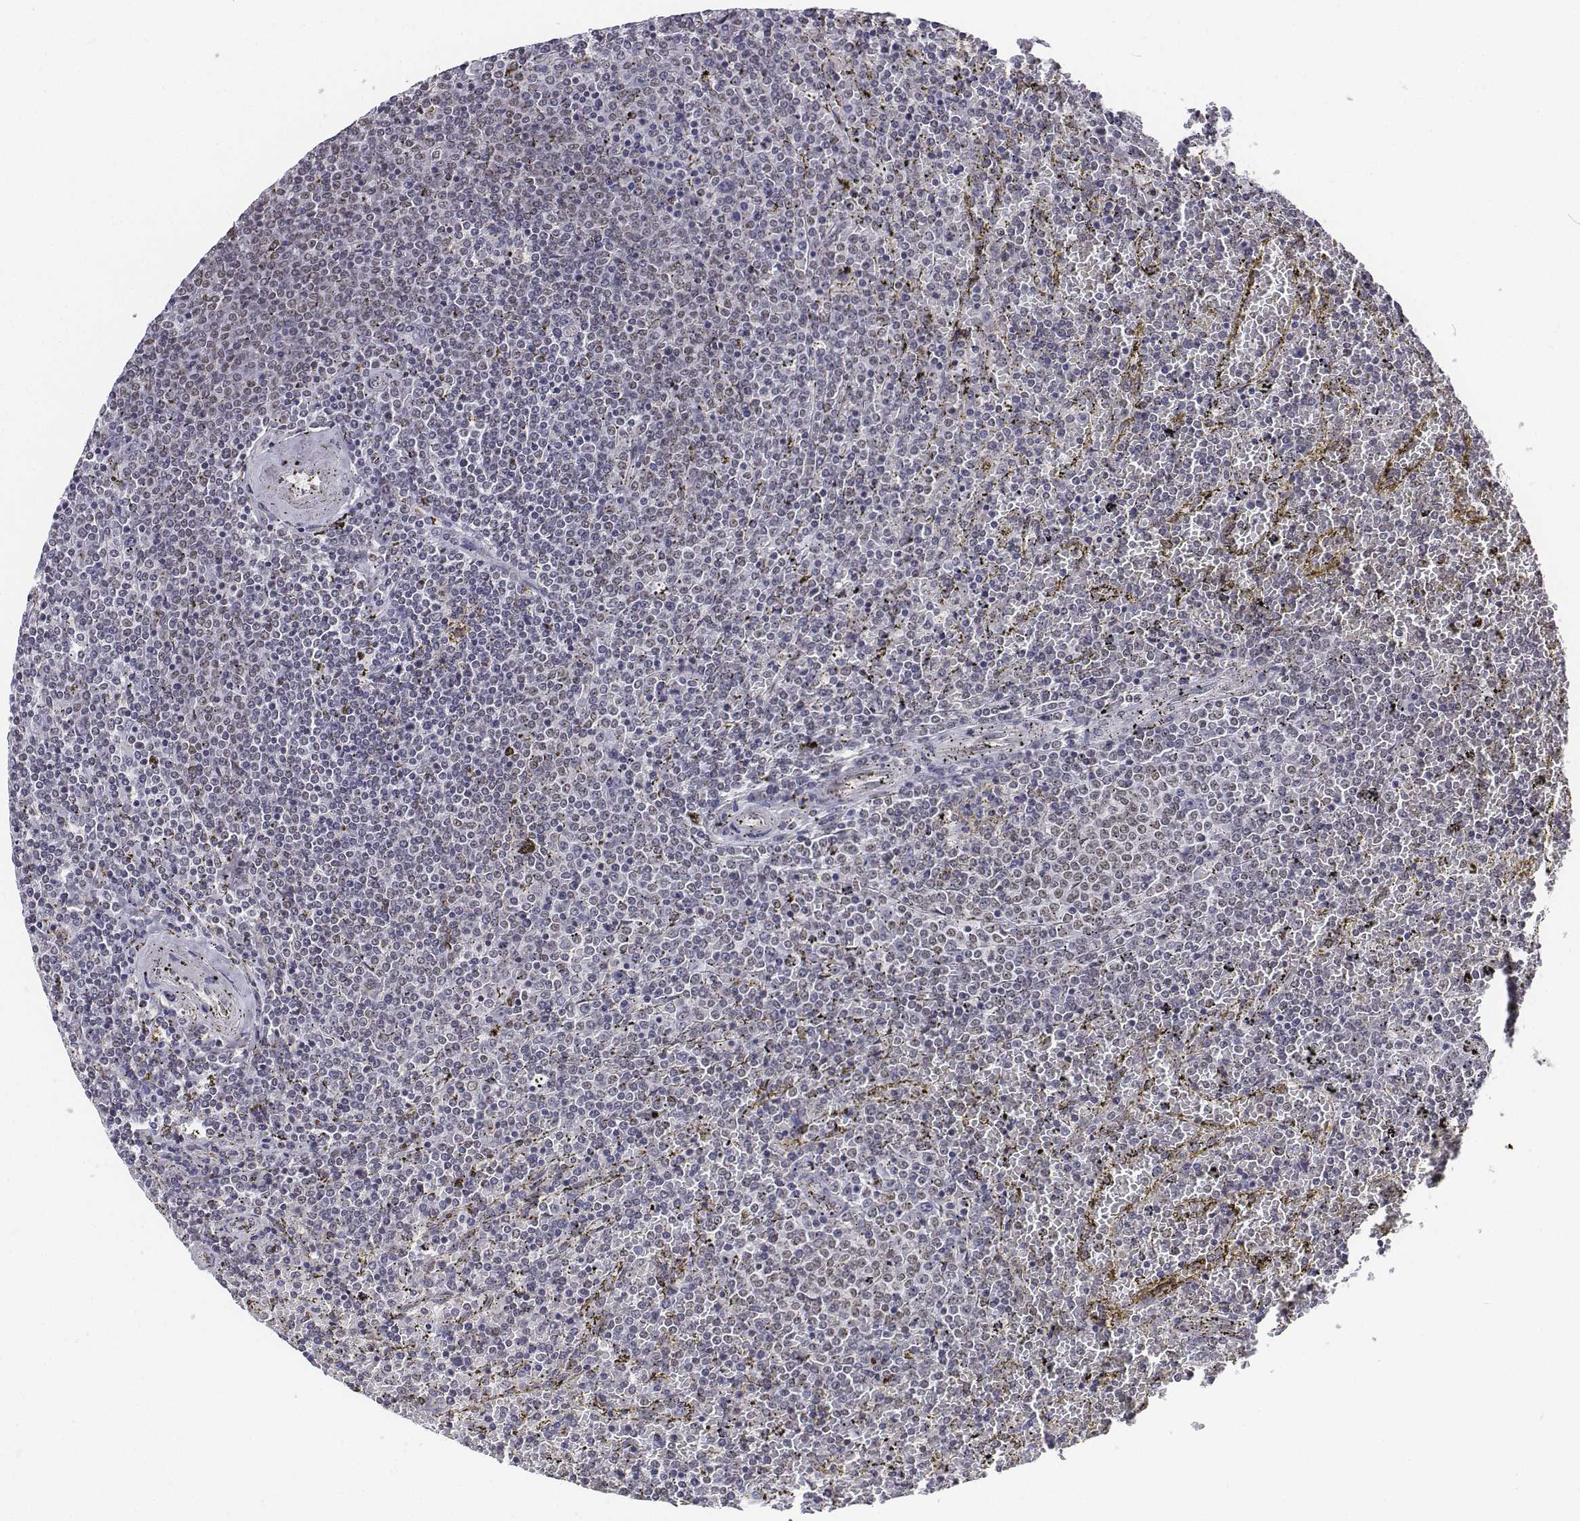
{"staining": {"intensity": "negative", "quantity": "none", "location": "none"}, "tissue": "lymphoma", "cell_type": "Tumor cells", "image_type": "cancer", "snomed": [{"axis": "morphology", "description": "Malignant lymphoma, non-Hodgkin's type, Low grade"}, {"axis": "topography", "description": "Spleen"}], "caption": "Image shows no significant protein expression in tumor cells of low-grade malignant lymphoma, non-Hodgkin's type.", "gene": "ATRX", "patient": {"sex": "female", "age": 77}}